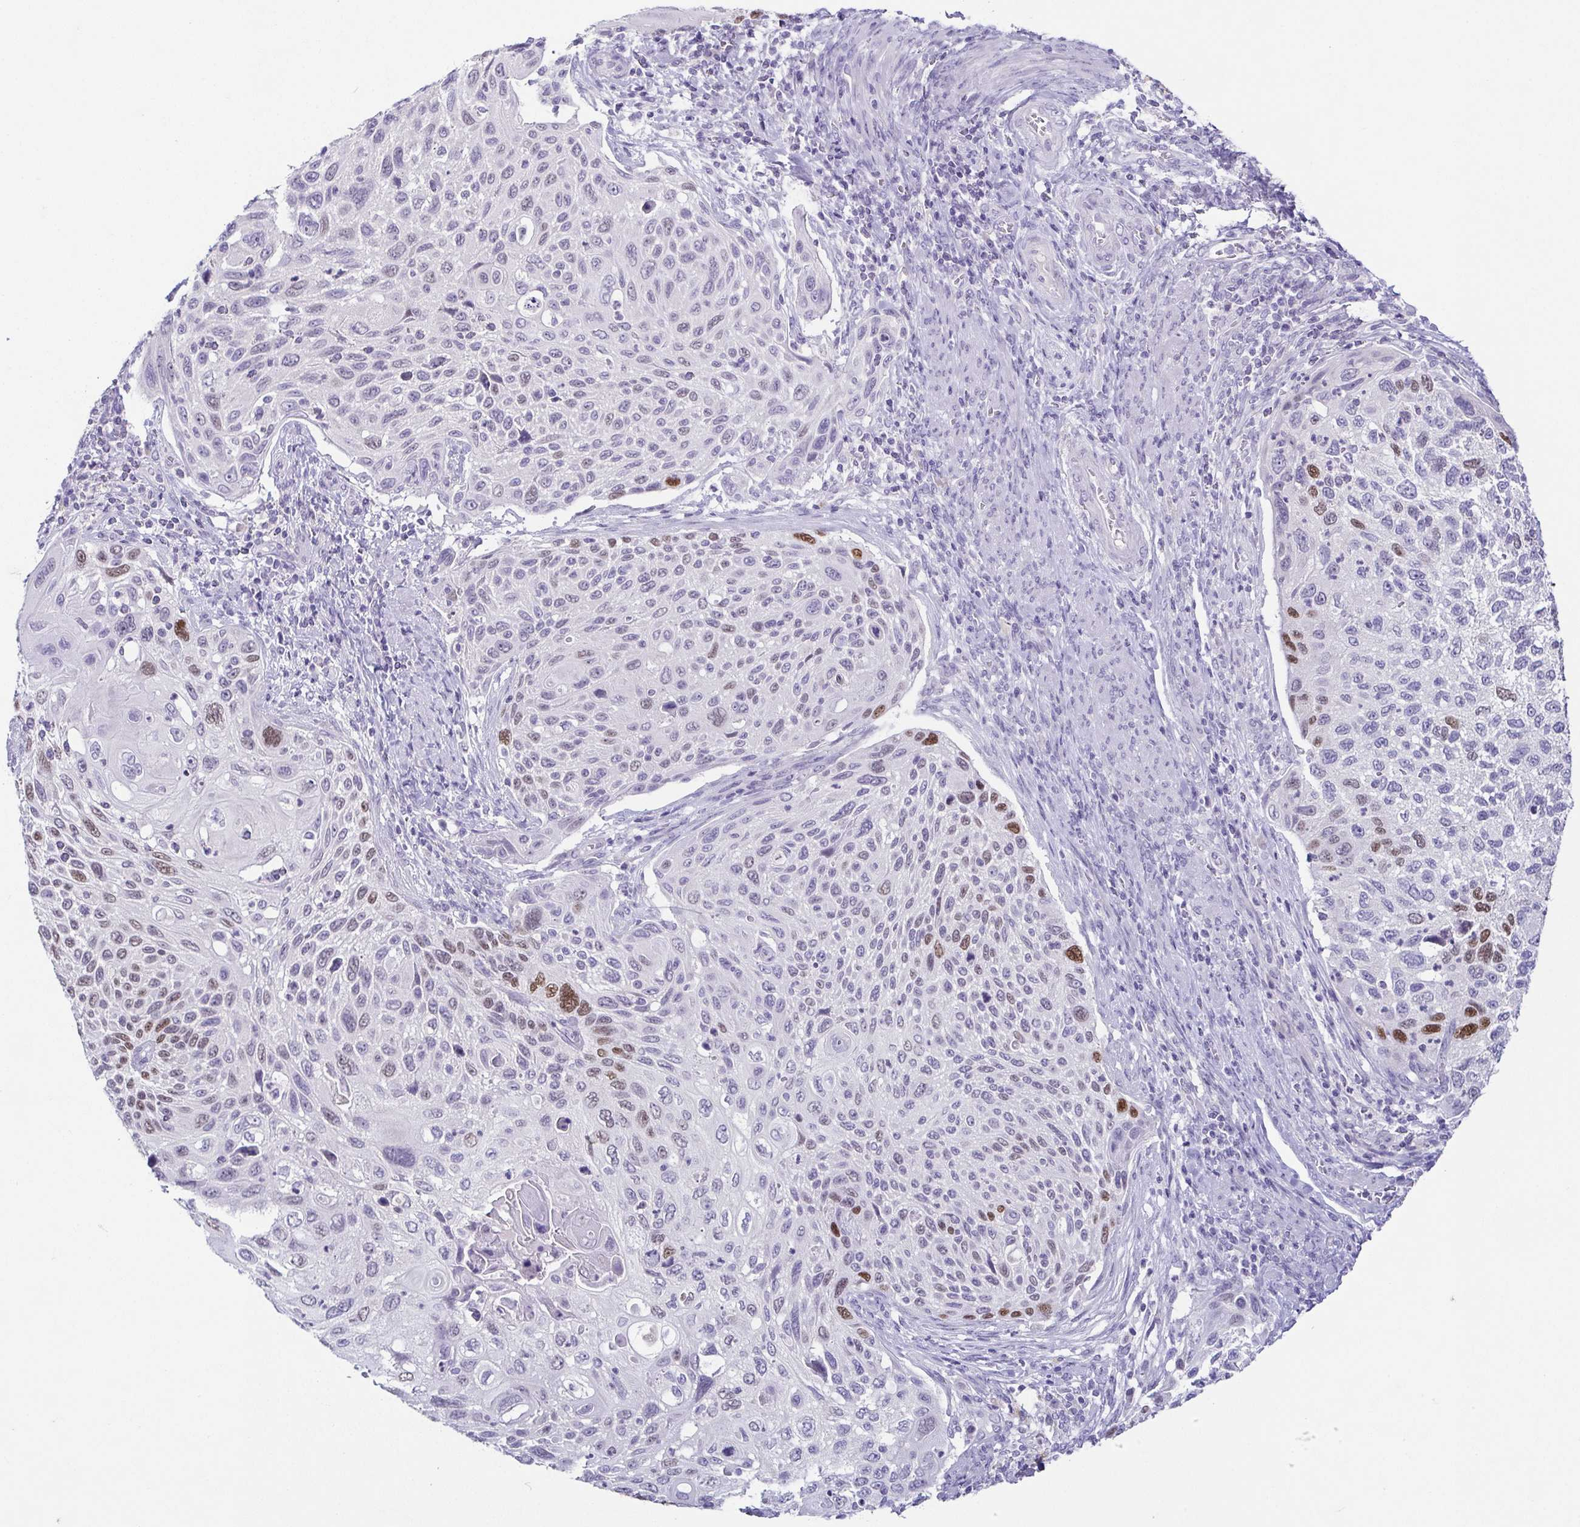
{"staining": {"intensity": "strong", "quantity": "<25%", "location": "nuclear"}, "tissue": "cervical cancer", "cell_type": "Tumor cells", "image_type": "cancer", "snomed": [{"axis": "morphology", "description": "Squamous cell carcinoma, NOS"}, {"axis": "topography", "description": "Cervix"}], "caption": "IHC of human squamous cell carcinoma (cervical) demonstrates medium levels of strong nuclear positivity in about <25% of tumor cells.", "gene": "TP73", "patient": {"sex": "female", "age": 70}}